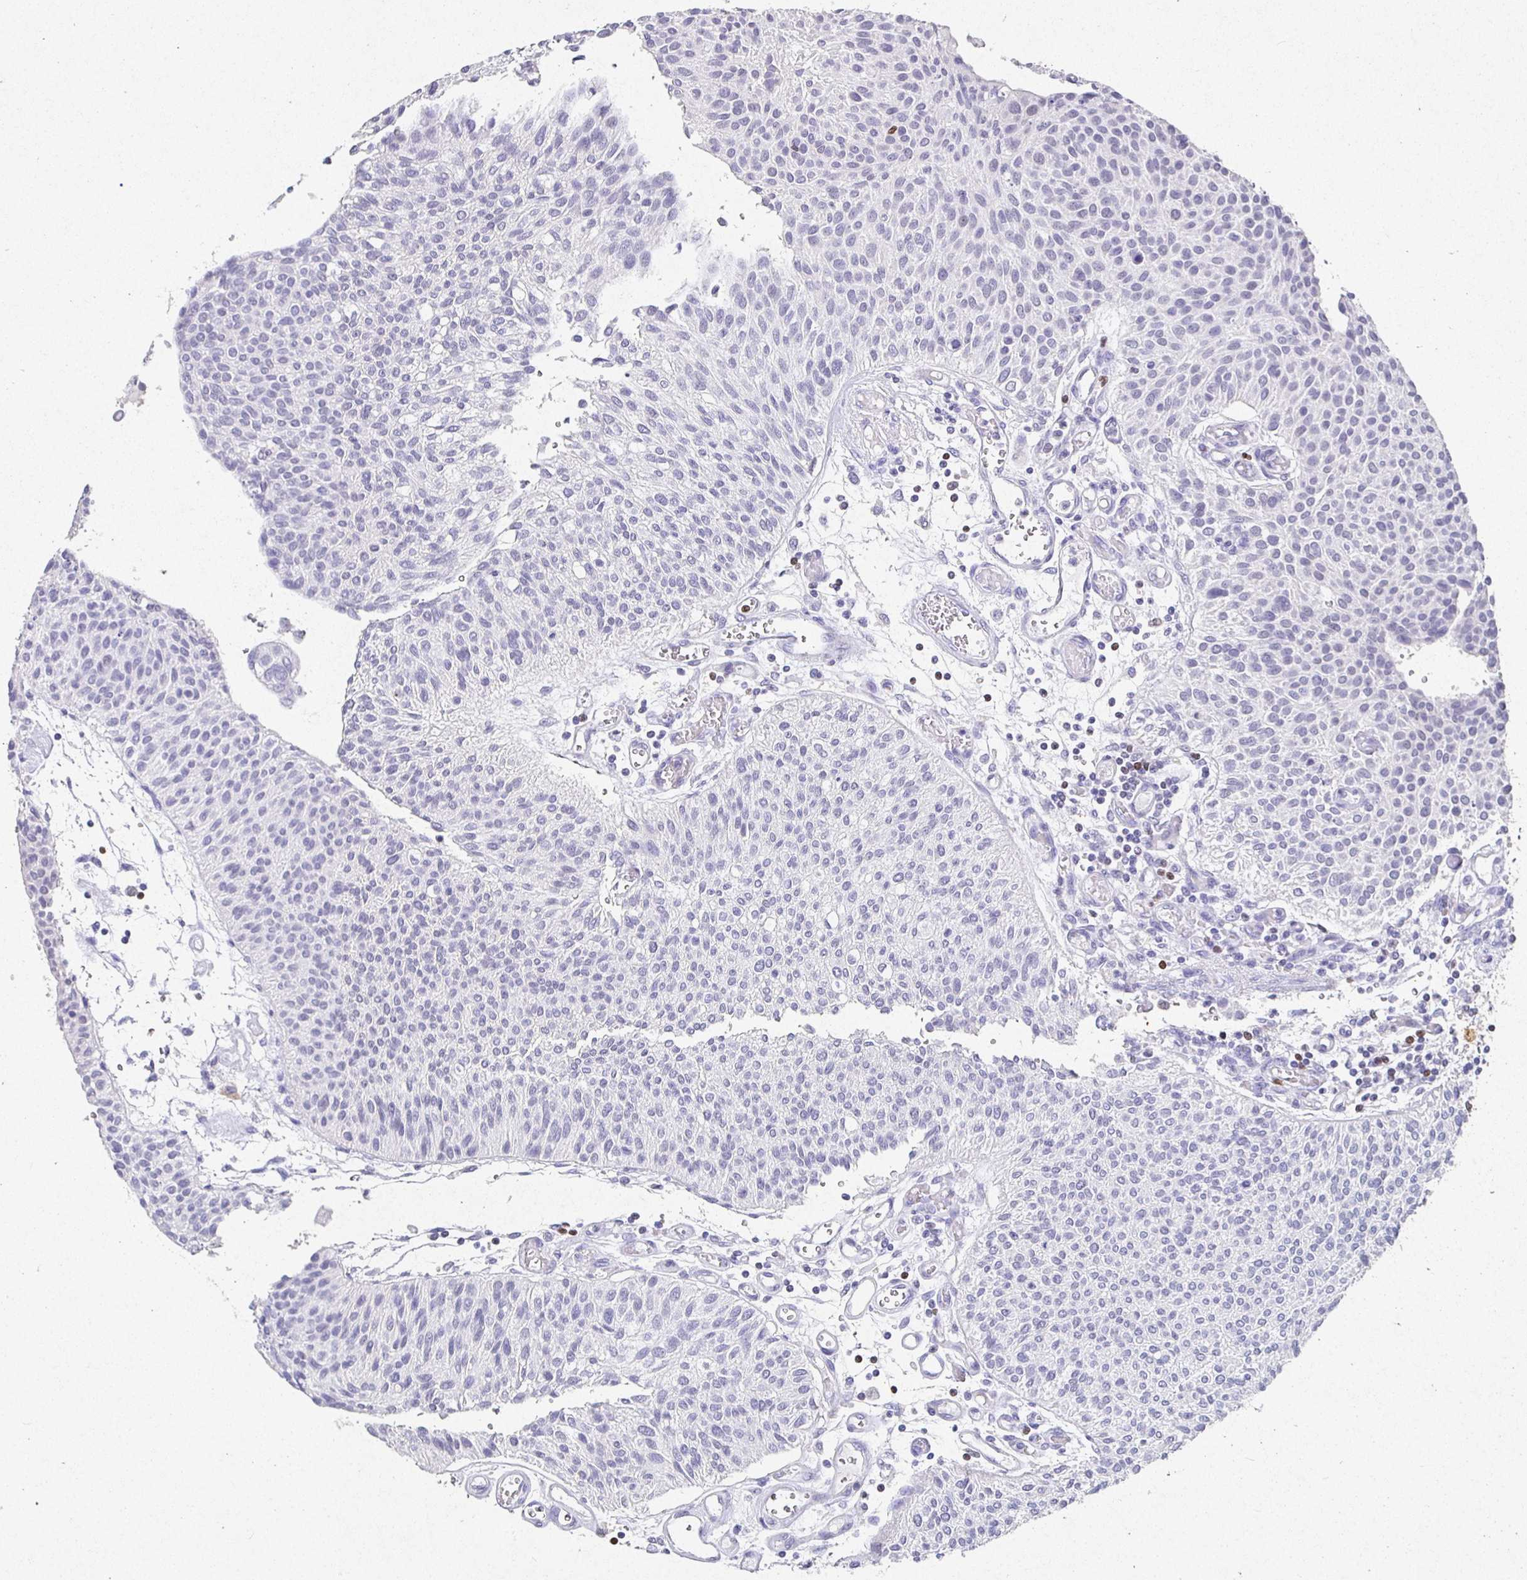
{"staining": {"intensity": "negative", "quantity": "none", "location": "none"}, "tissue": "urothelial cancer", "cell_type": "Tumor cells", "image_type": "cancer", "snomed": [{"axis": "morphology", "description": "Urothelial carcinoma, NOS"}, {"axis": "topography", "description": "Urinary bladder"}], "caption": "High power microscopy micrograph of an immunohistochemistry image of transitional cell carcinoma, revealing no significant staining in tumor cells.", "gene": "SATB1", "patient": {"sex": "male", "age": 55}}